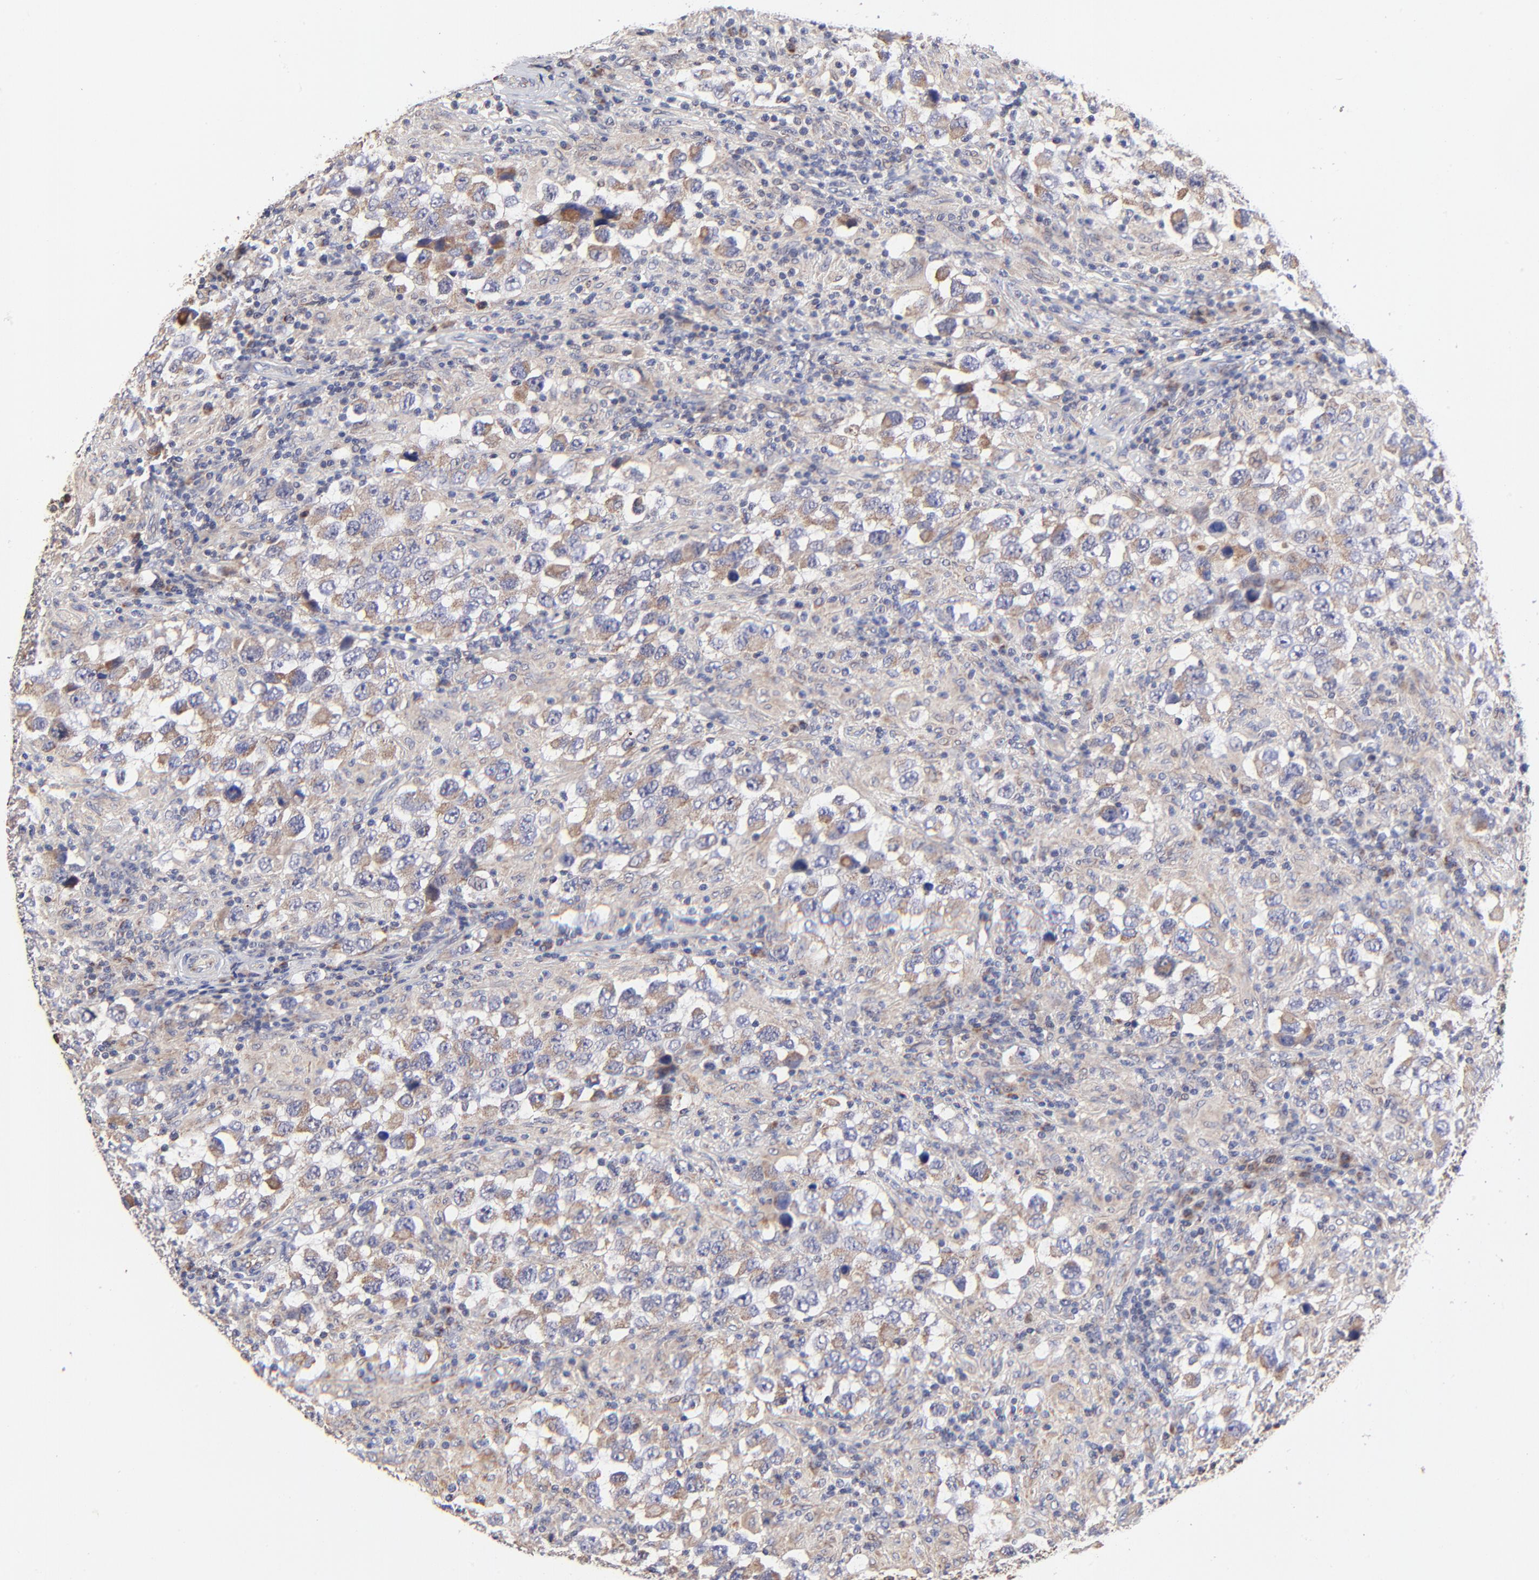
{"staining": {"intensity": "moderate", "quantity": "25%-75%", "location": "cytoplasmic/membranous,nuclear"}, "tissue": "testis cancer", "cell_type": "Tumor cells", "image_type": "cancer", "snomed": [{"axis": "morphology", "description": "Carcinoma, Embryonal, NOS"}, {"axis": "topography", "description": "Testis"}], "caption": "Immunohistochemical staining of embryonal carcinoma (testis) shows medium levels of moderate cytoplasmic/membranous and nuclear staining in approximately 25%-75% of tumor cells.", "gene": "FBXL12", "patient": {"sex": "male", "age": 21}}